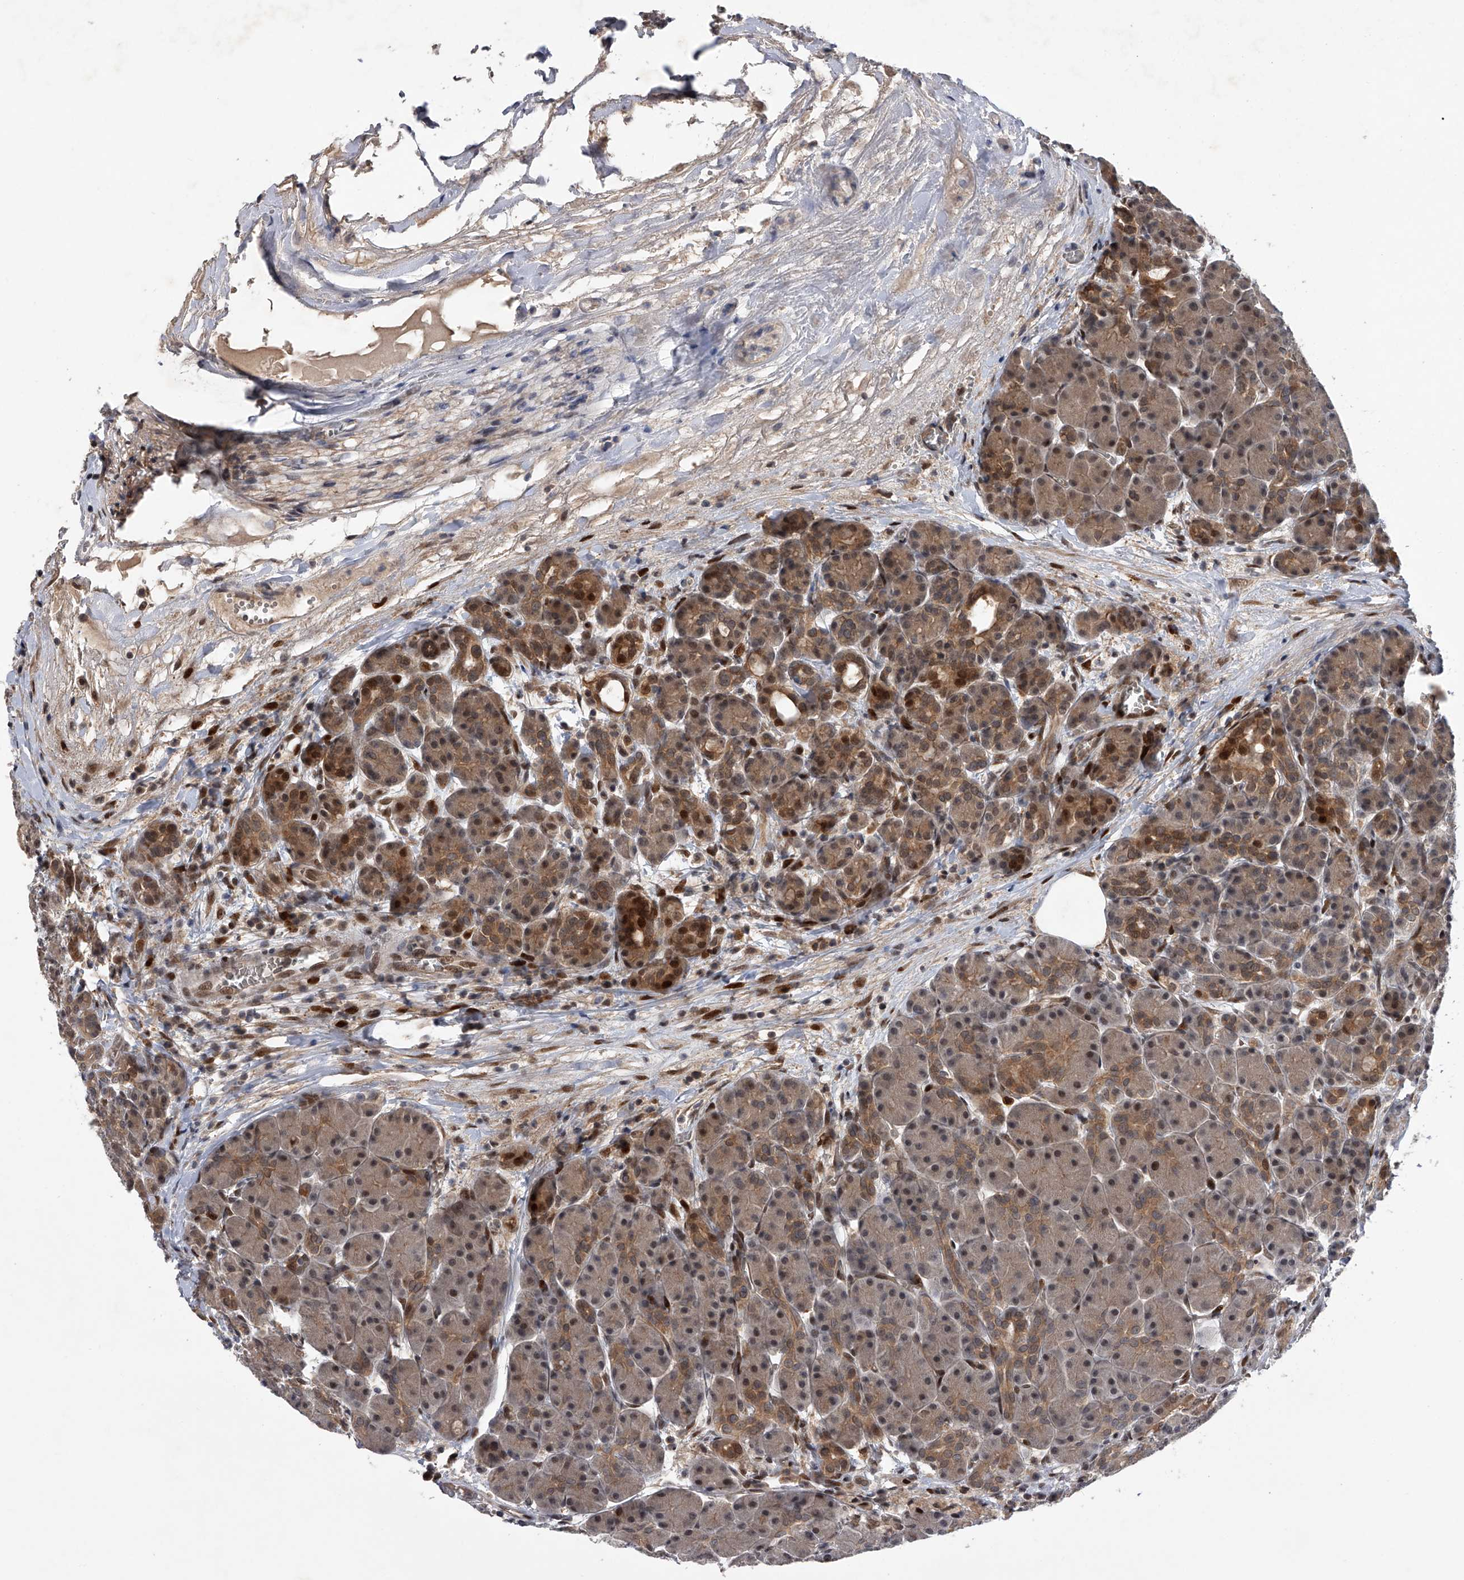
{"staining": {"intensity": "moderate", "quantity": ">75%", "location": "cytoplasmic/membranous,nuclear"}, "tissue": "pancreas", "cell_type": "Exocrine glandular cells", "image_type": "normal", "snomed": [{"axis": "morphology", "description": "Normal tissue, NOS"}, {"axis": "topography", "description": "Pancreas"}], "caption": "DAB (3,3'-diaminobenzidine) immunohistochemical staining of benign human pancreas displays moderate cytoplasmic/membranous,nuclear protein positivity in approximately >75% of exocrine glandular cells.", "gene": "RWDD2A", "patient": {"sex": "male", "age": 63}}